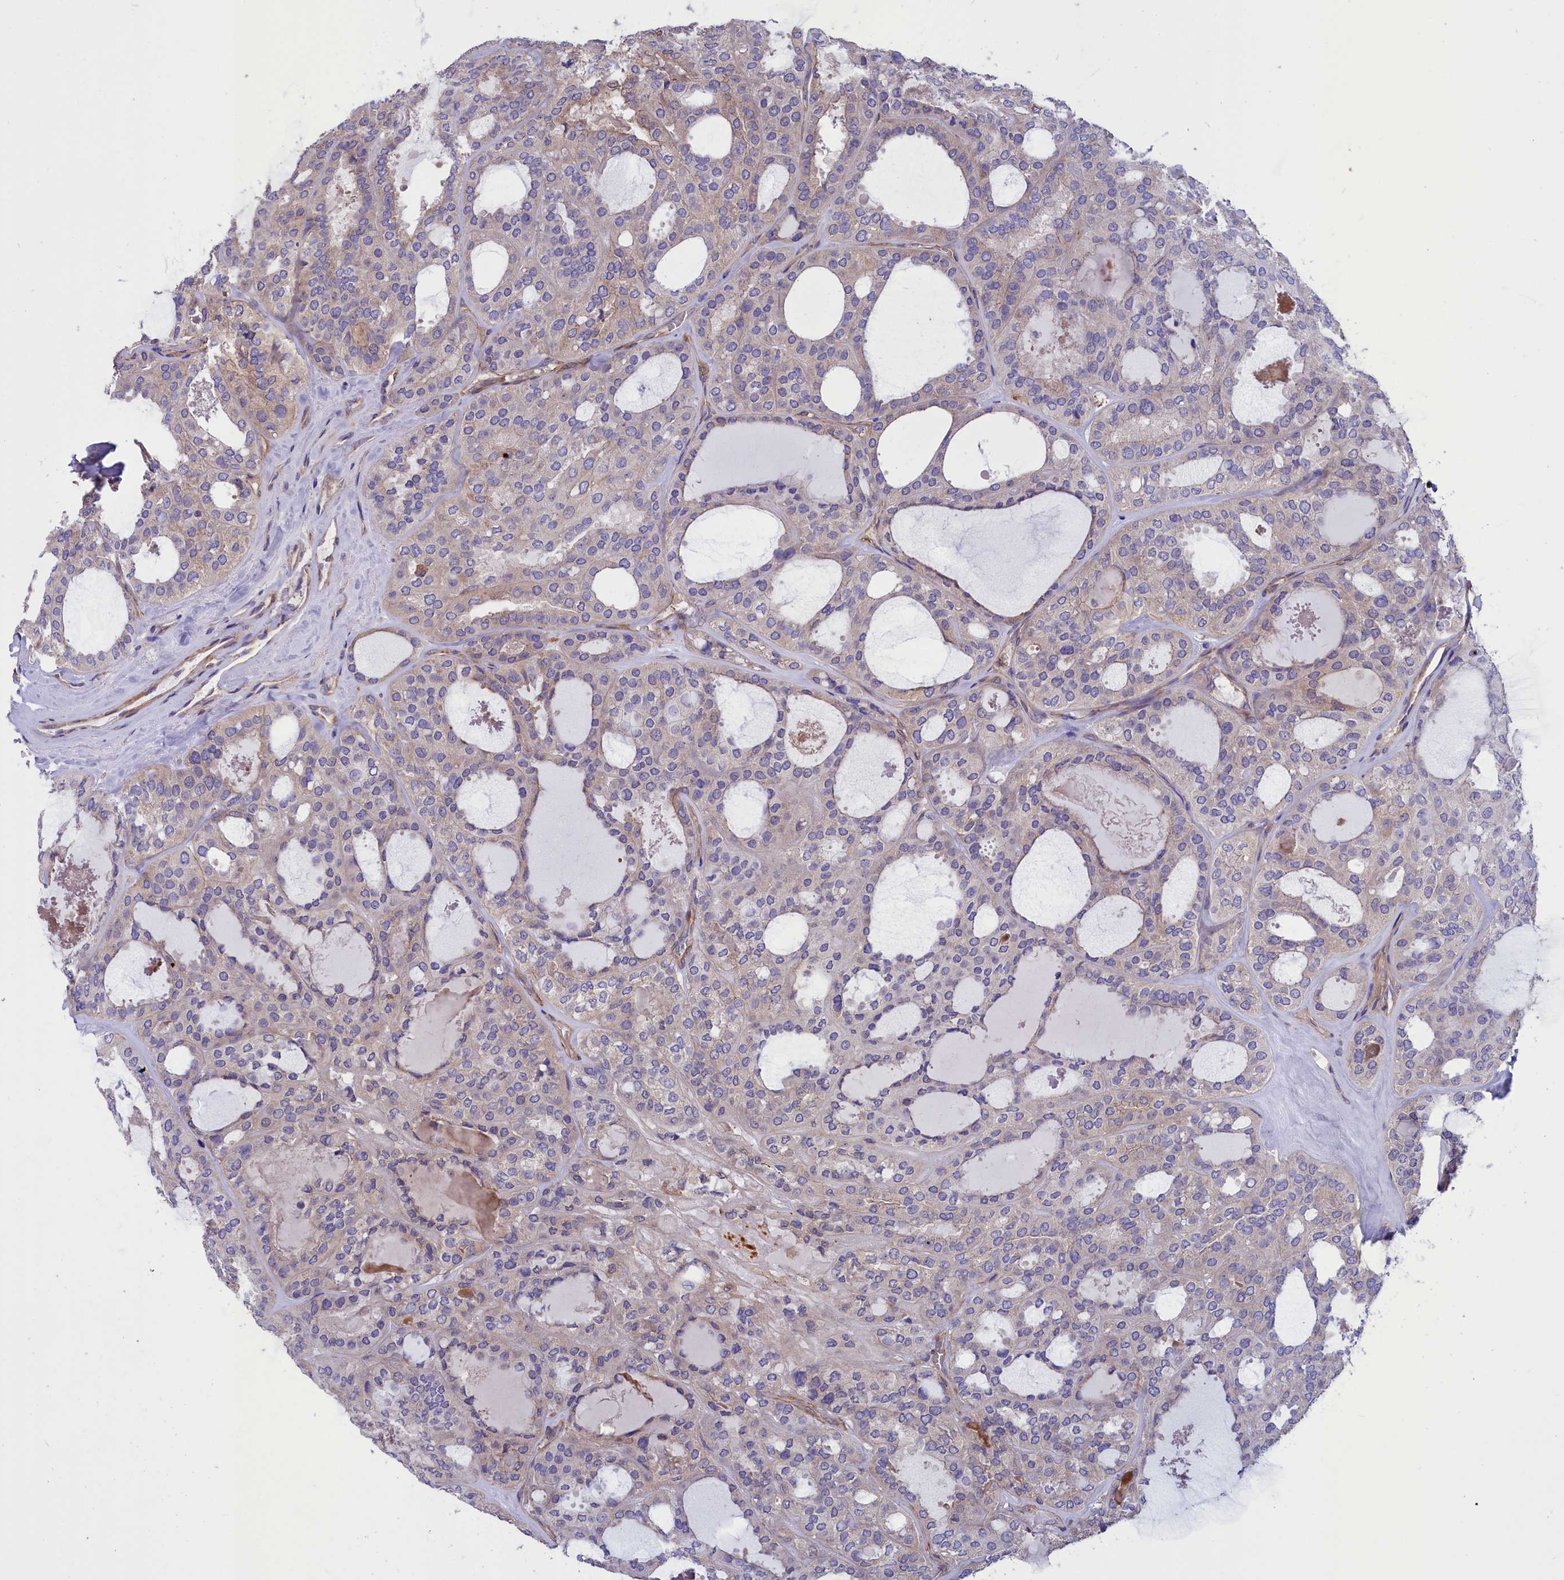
{"staining": {"intensity": "negative", "quantity": "none", "location": "none"}, "tissue": "thyroid cancer", "cell_type": "Tumor cells", "image_type": "cancer", "snomed": [{"axis": "morphology", "description": "Follicular adenoma carcinoma, NOS"}, {"axis": "topography", "description": "Thyroid gland"}], "caption": "An IHC image of follicular adenoma carcinoma (thyroid) is shown. There is no staining in tumor cells of follicular adenoma carcinoma (thyroid). Brightfield microscopy of IHC stained with DAB (3,3'-diaminobenzidine) (brown) and hematoxylin (blue), captured at high magnification.", "gene": "AMDHD2", "patient": {"sex": "male", "age": 75}}